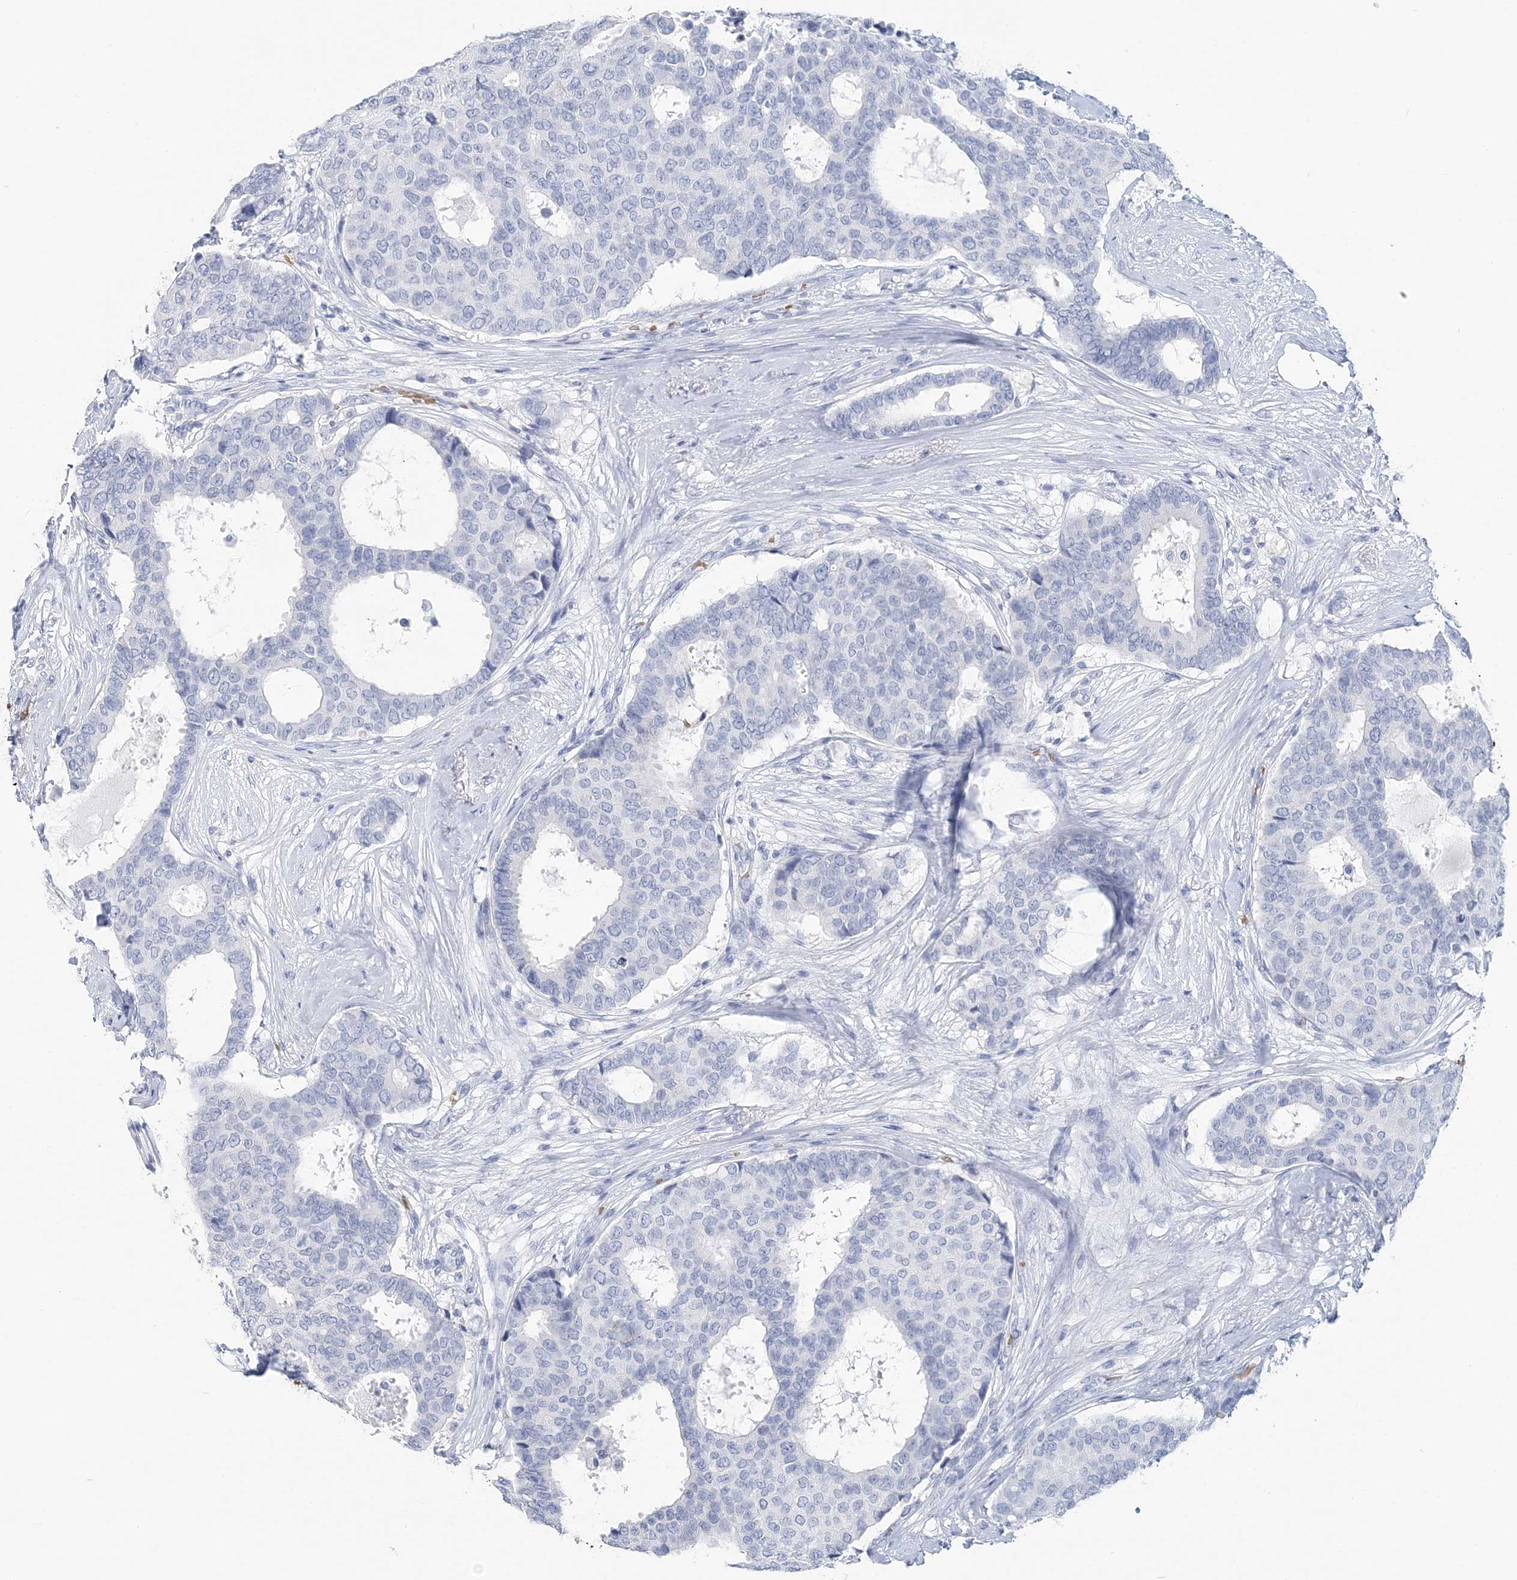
{"staining": {"intensity": "negative", "quantity": "none", "location": "none"}, "tissue": "breast cancer", "cell_type": "Tumor cells", "image_type": "cancer", "snomed": [{"axis": "morphology", "description": "Duct carcinoma"}, {"axis": "topography", "description": "Breast"}], "caption": "DAB immunohistochemical staining of infiltrating ductal carcinoma (breast) reveals no significant expression in tumor cells. The staining is performed using DAB brown chromogen with nuclei counter-stained in using hematoxylin.", "gene": "HBD", "patient": {"sex": "female", "age": 75}}